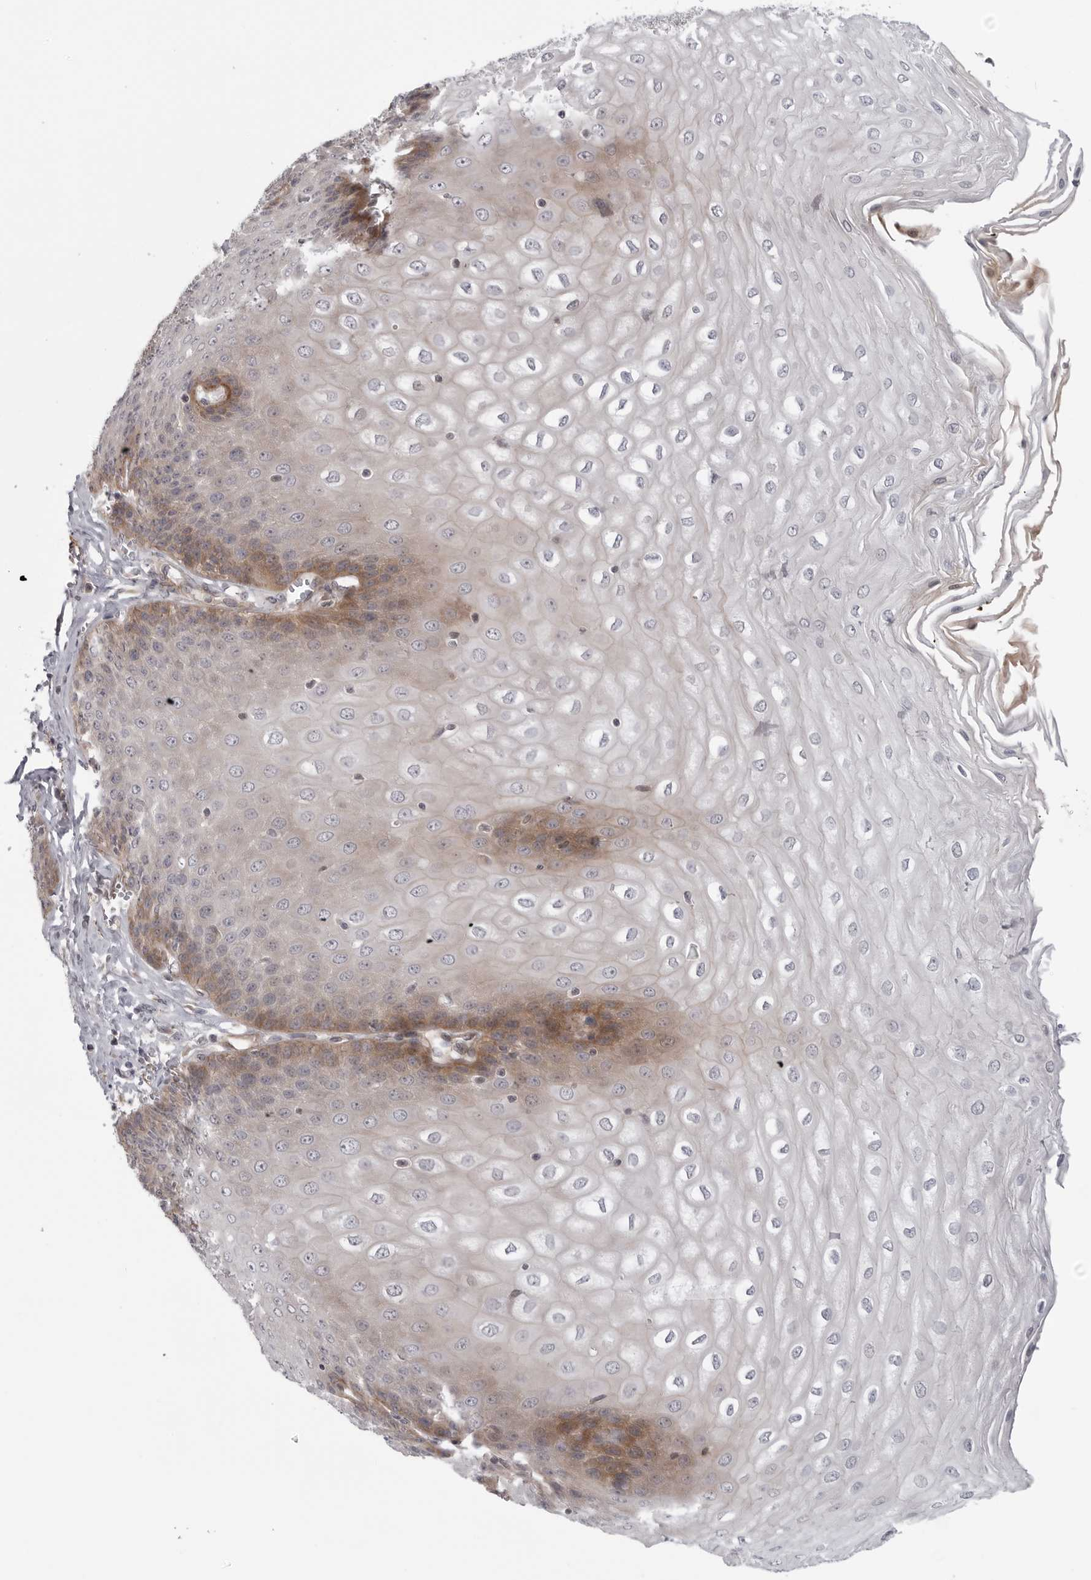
{"staining": {"intensity": "moderate", "quantity": "<25%", "location": "cytoplasmic/membranous"}, "tissue": "esophagus", "cell_type": "Squamous epithelial cells", "image_type": "normal", "snomed": [{"axis": "morphology", "description": "Normal tissue, NOS"}, {"axis": "topography", "description": "Esophagus"}], "caption": "An immunohistochemistry (IHC) histopathology image of unremarkable tissue is shown. Protein staining in brown labels moderate cytoplasmic/membranous positivity in esophagus within squamous epithelial cells.", "gene": "SCP2", "patient": {"sex": "male", "age": 60}}